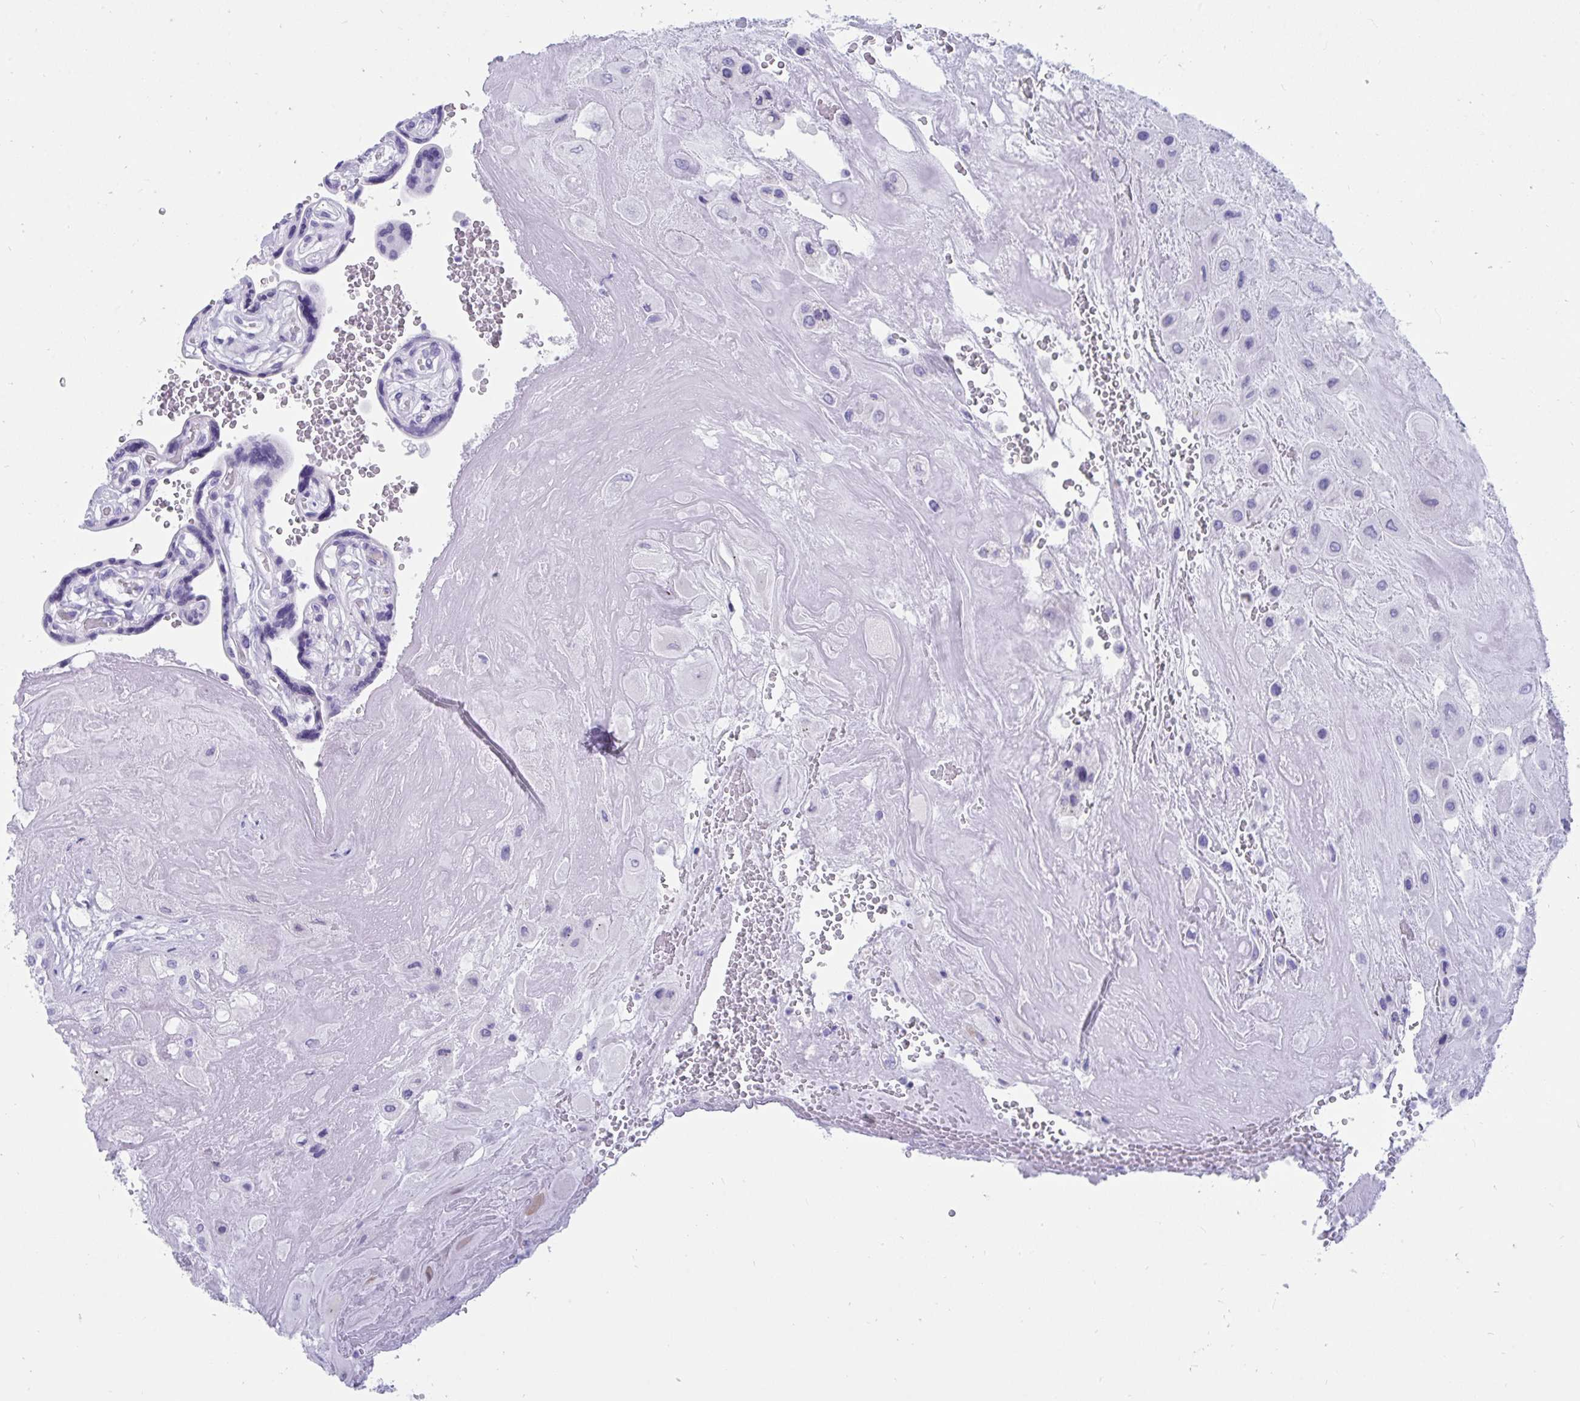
{"staining": {"intensity": "negative", "quantity": "none", "location": "none"}, "tissue": "placenta", "cell_type": "Decidual cells", "image_type": "normal", "snomed": [{"axis": "morphology", "description": "Normal tissue, NOS"}, {"axis": "topography", "description": "Placenta"}], "caption": "A high-resolution histopathology image shows immunohistochemistry (IHC) staining of normal placenta, which reveals no significant positivity in decidual cells. (DAB immunohistochemistry (IHC) with hematoxylin counter stain).", "gene": "TTC30A", "patient": {"sex": "female", "age": 32}}